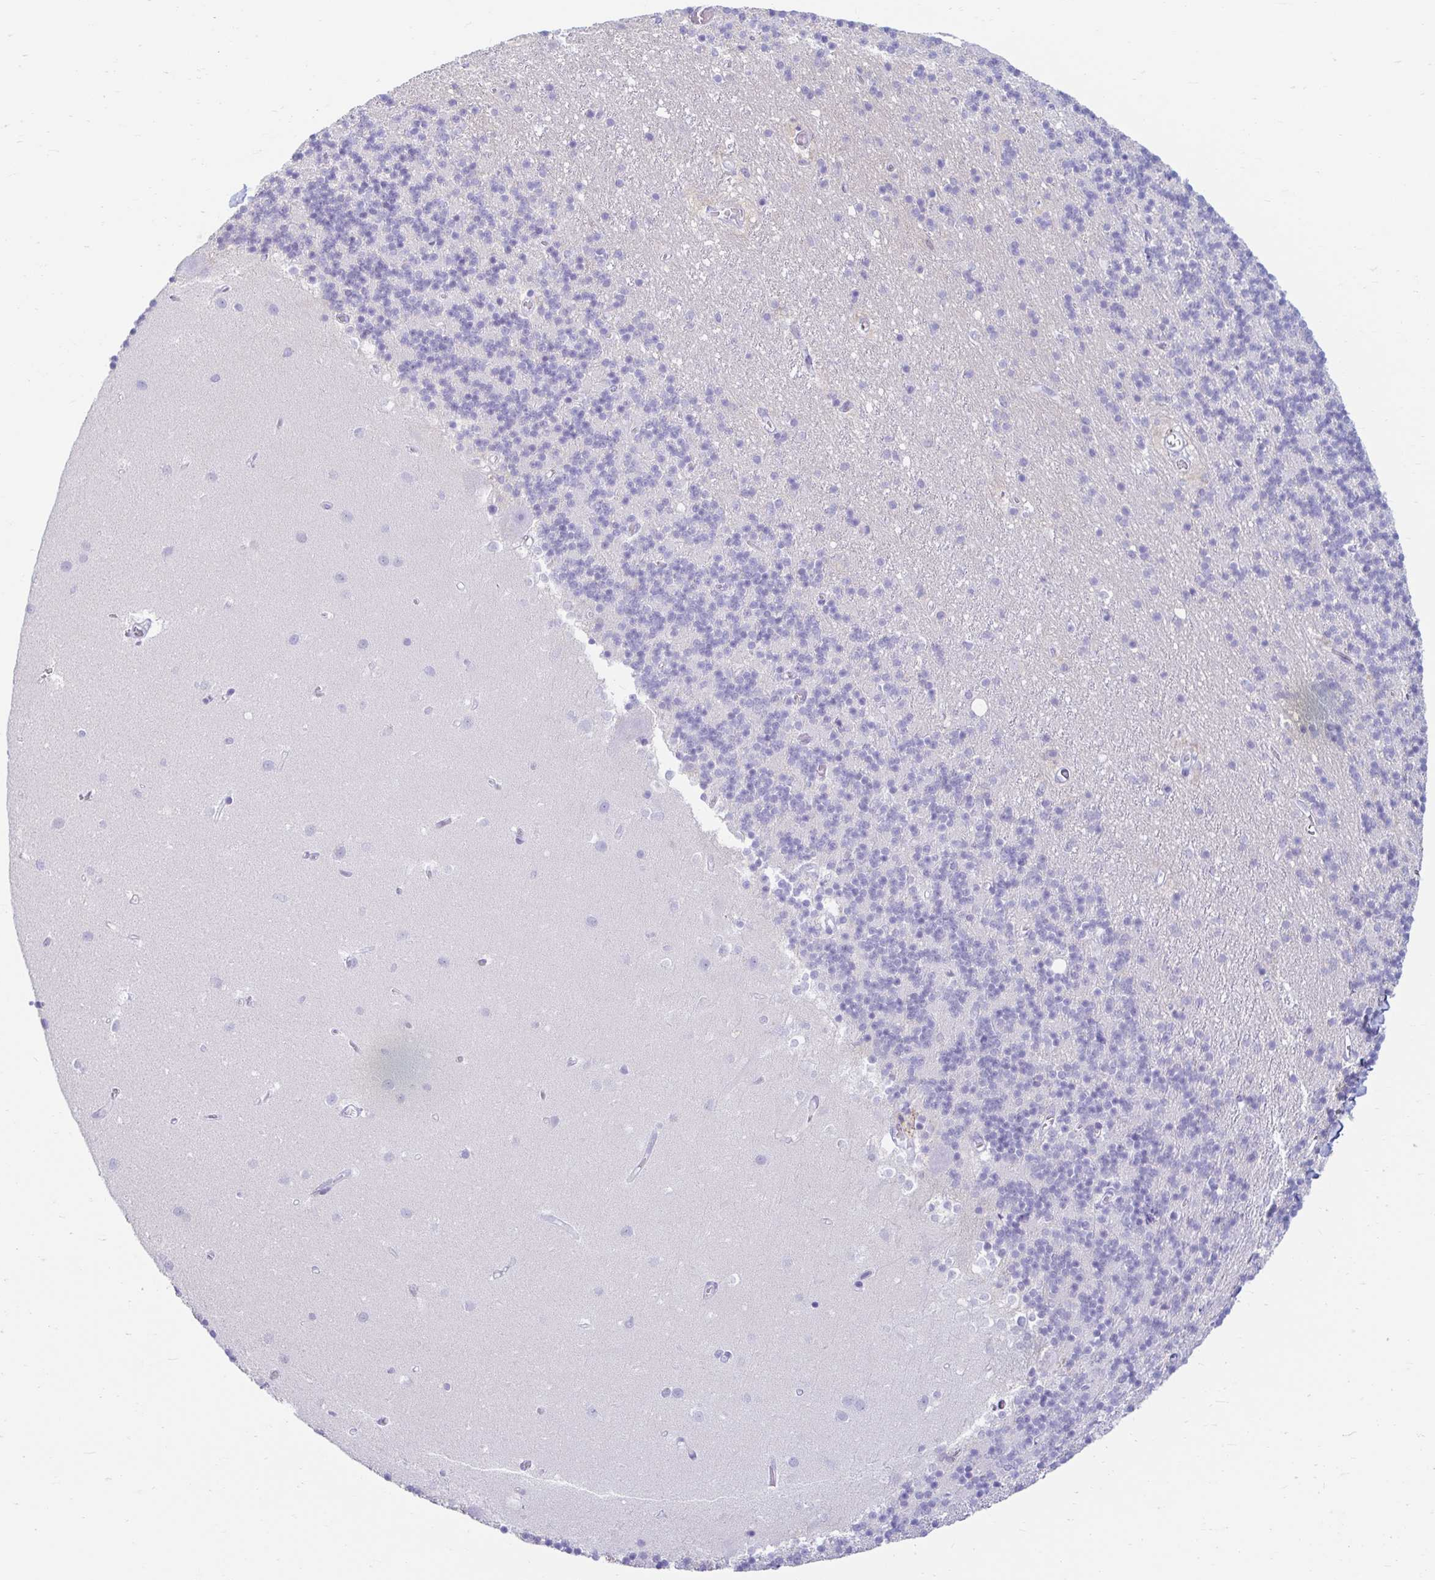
{"staining": {"intensity": "negative", "quantity": "none", "location": "none"}, "tissue": "cerebellum", "cell_type": "Cells in granular layer", "image_type": "normal", "snomed": [{"axis": "morphology", "description": "Normal tissue, NOS"}, {"axis": "topography", "description": "Cerebellum"}], "caption": "Immunohistochemical staining of unremarkable cerebellum demonstrates no significant staining in cells in granular layer. Brightfield microscopy of immunohistochemistry stained with DAB (3,3'-diaminobenzidine) (brown) and hematoxylin (blue), captured at high magnification.", "gene": "ERICH6", "patient": {"sex": "male", "age": 54}}